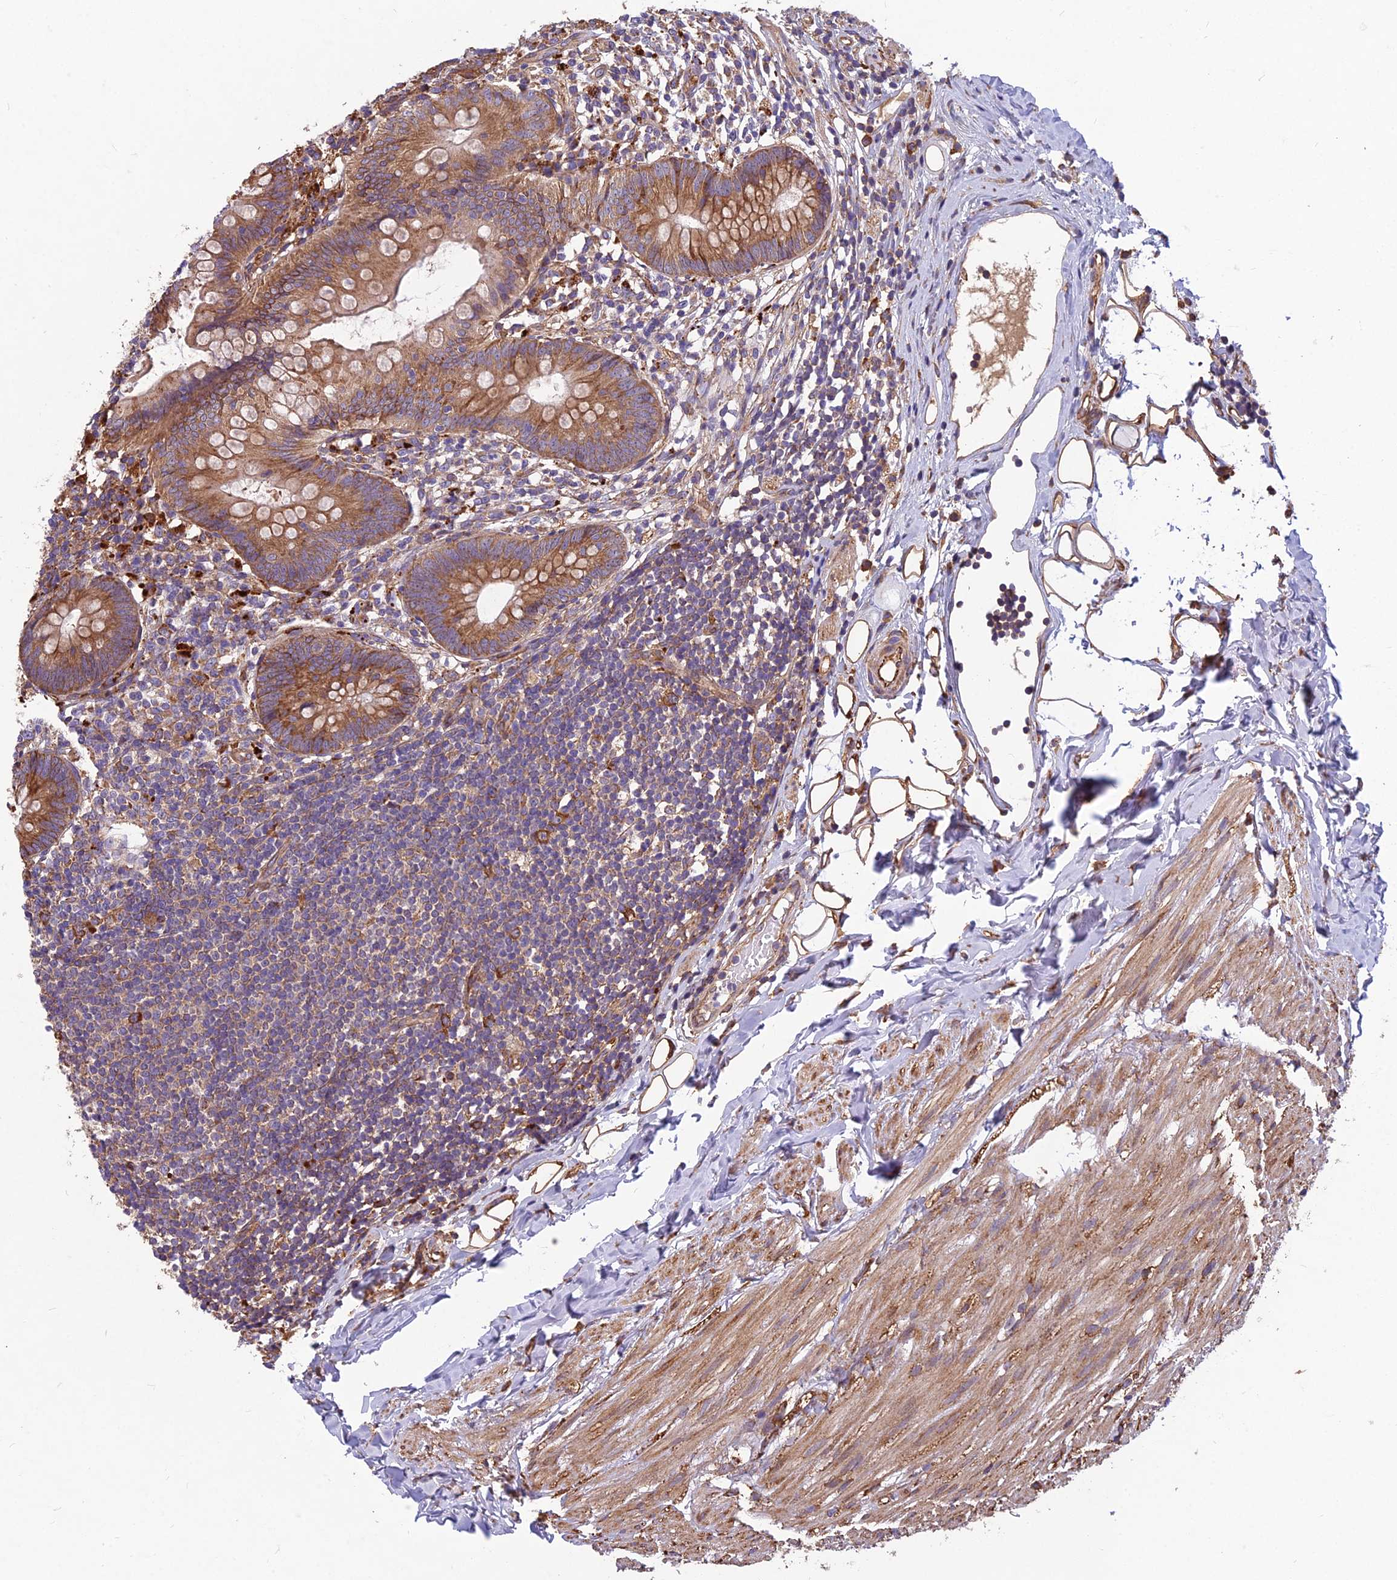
{"staining": {"intensity": "moderate", "quantity": ">75%", "location": "cytoplasmic/membranous"}, "tissue": "appendix", "cell_type": "Glandular cells", "image_type": "normal", "snomed": [{"axis": "morphology", "description": "Normal tissue, NOS"}, {"axis": "topography", "description": "Appendix"}], "caption": "IHC micrograph of unremarkable appendix stained for a protein (brown), which demonstrates medium levels of moderate cytoplasmic/membranous expression in about >75% of glandular cells.", "gene": "SPDL1", "patient": {"sex": "female", "age": 62}}